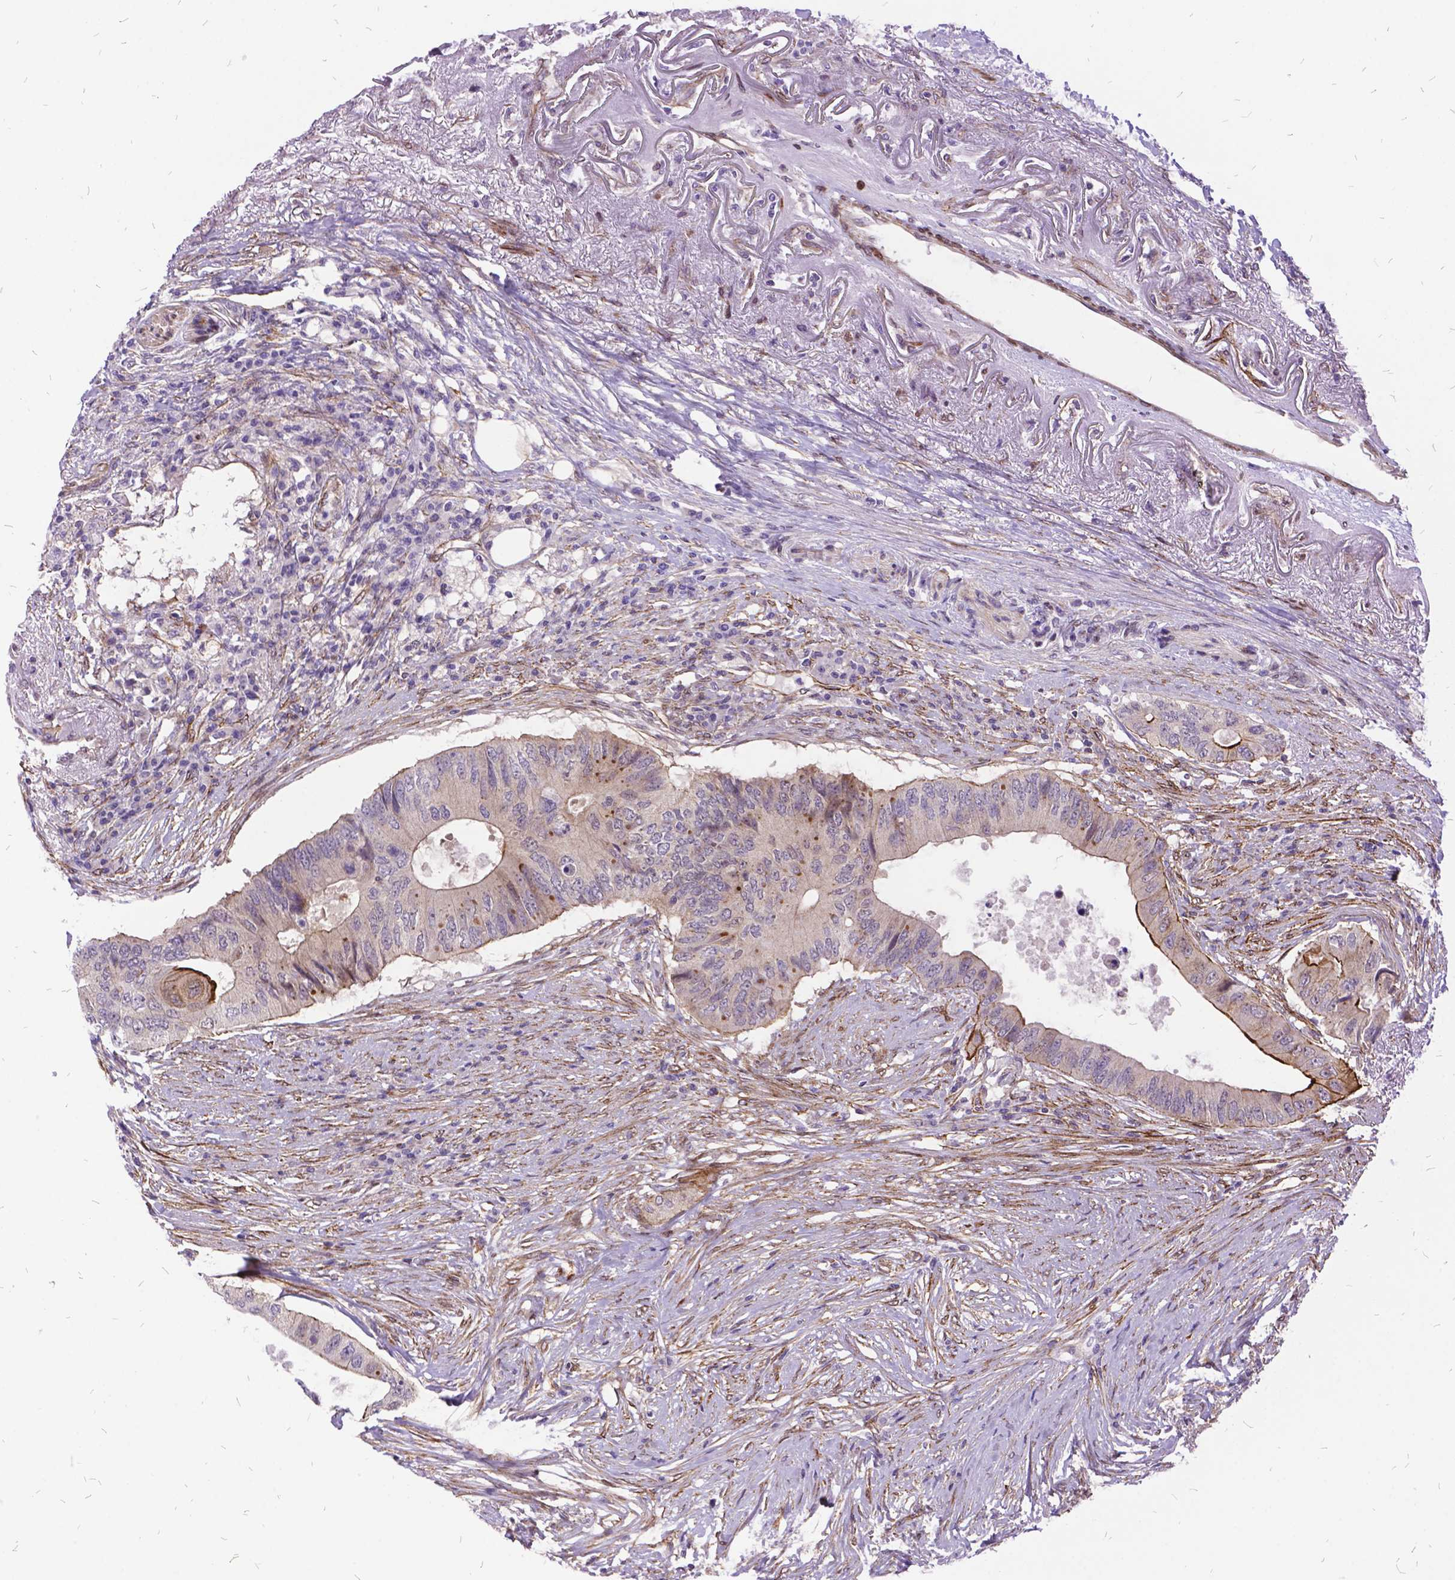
{"staining": {"intensity": "moderate", "quantity": "<25%", "location": "cytoplasmic/membranous"}, "tissue": "colorectal cancer", "cell_type": "Tumor cells", "image_type": "cancer", "snomed": [{"axis": "morphology", "description": "Adenocarcinoma, NOS"}, {"axis": "topography", "description": "Colon"}], "caption": "Immunohistochemistry image of human colorectal cancer (adenocarcinoma) stained for a protein (brown), which demonstrates low levels of moderate cytoplasmic/membranous positivity in approximately <25% of tumor cells.", "gene": "GRB7", "patient": {"sex": "male", "age": 71}}